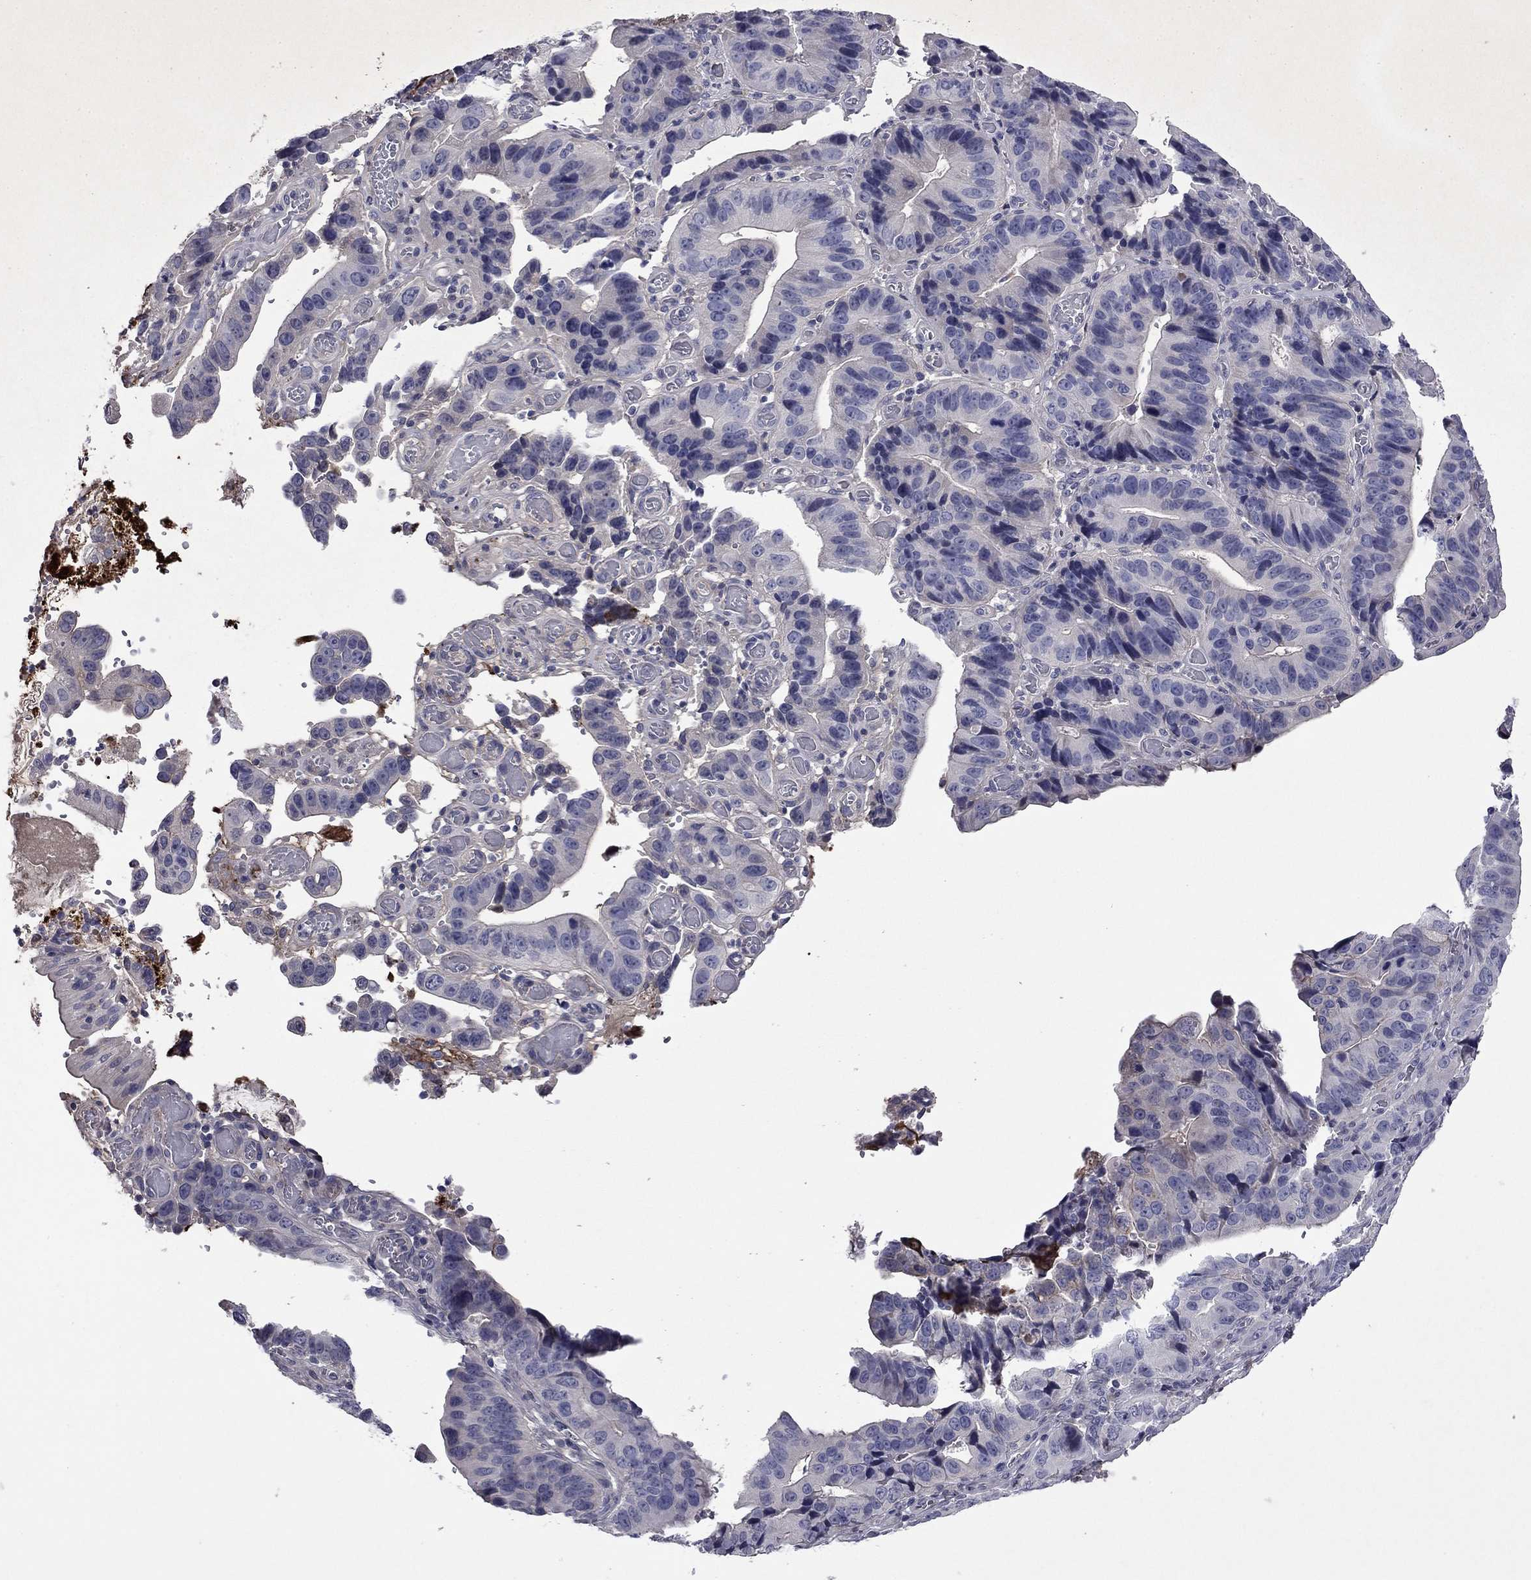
{"staining": {"intensity": "negative", "quantity": "none", "location": "none"}, "tissue": "stomach cancer", "cell_type": "Tumor cells", "image_type": "cancer", "snomed": [{"axis": "morphology", "description": "Adenocarcinoma, NOS"}, {"axis": "topography", "description": "Stomach"}], "caption": "DAB (3,3'-diaminobenzidine) immunohistochemical staining of stomach cancer displays no significant positivity in tumor cells. (DAB immunohistochemistry, high magnification).", "gene": "COL2A1", "patient": {"sex": "male", "age": 84}}